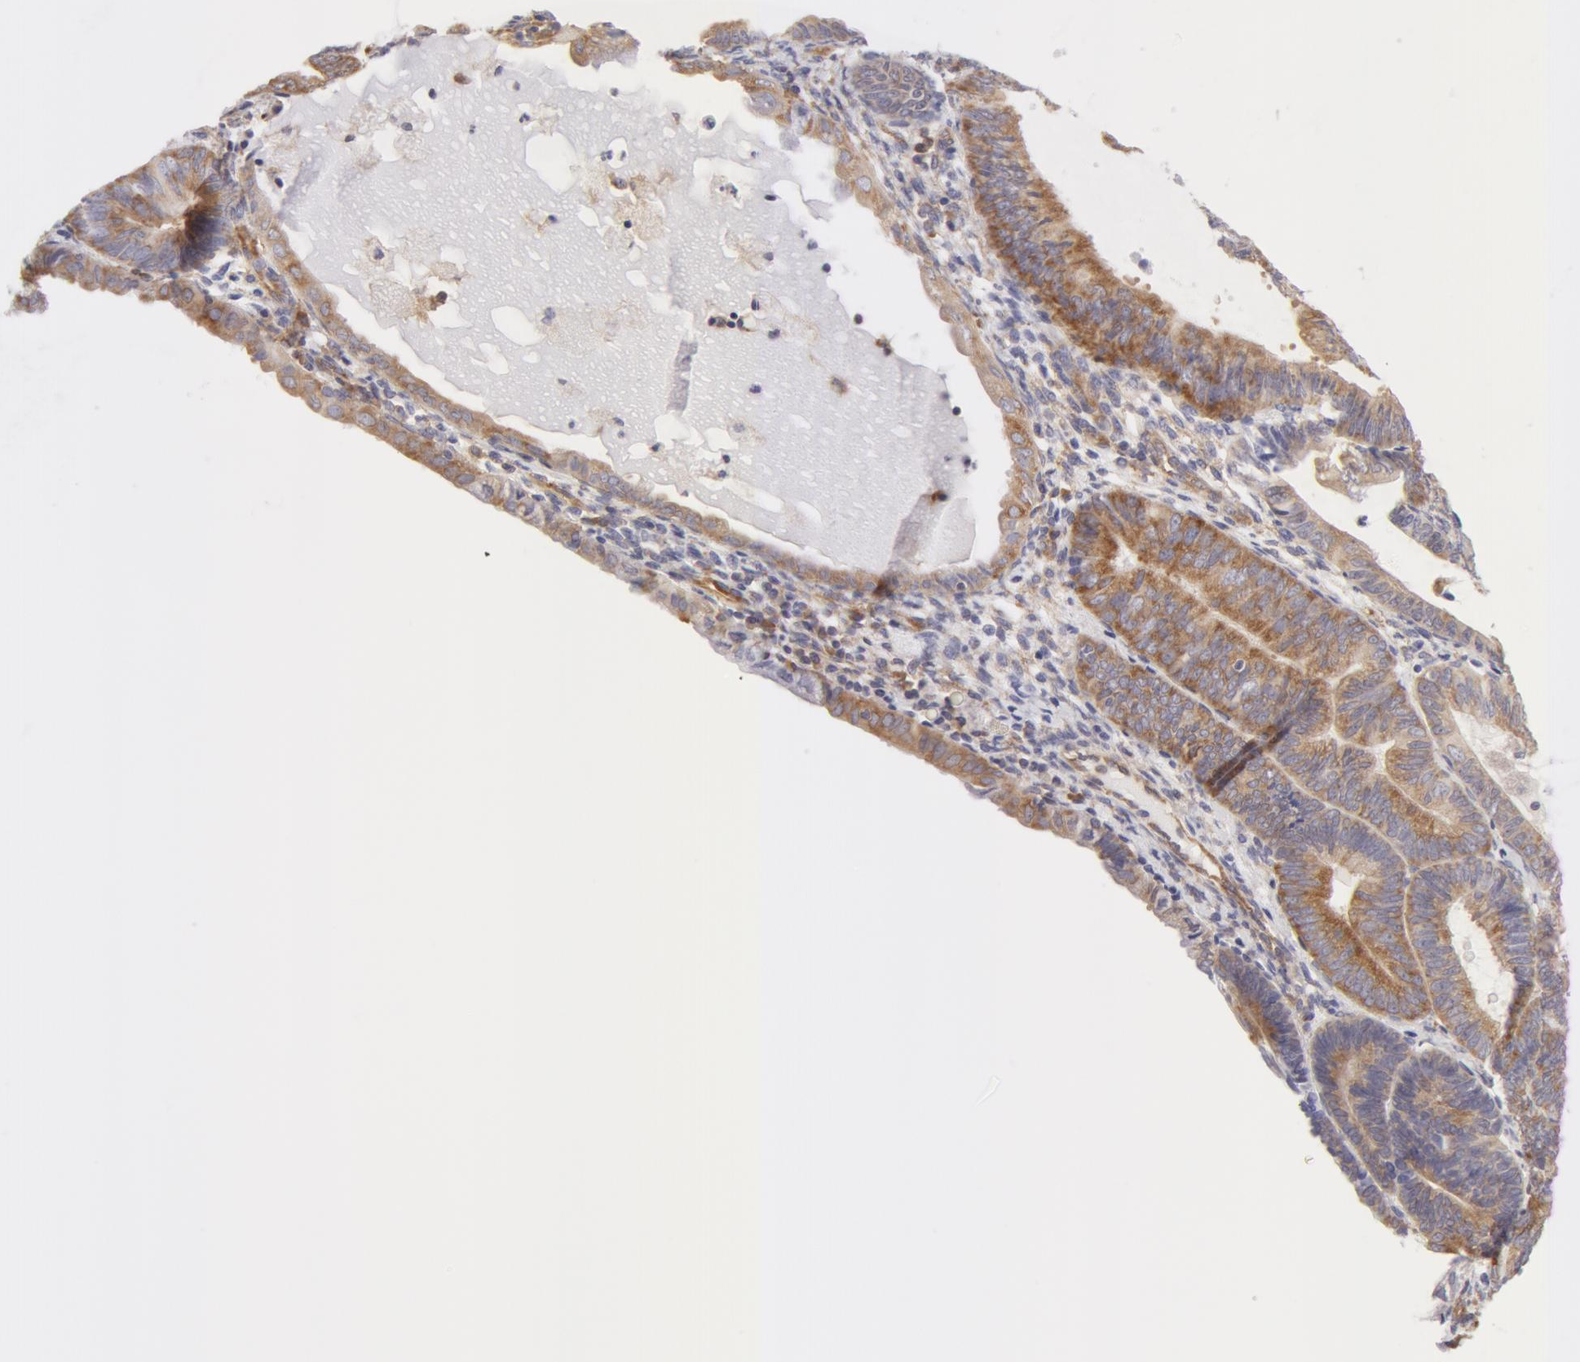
{"staining": {"intensity": "weak", "quantity": "25%-75%", "location": "cytoplasmic/membranous"}, "tissue": "endometrial cancer", "cell_type": "Tumor cells", "image_type": "cancer", "snomed": [{"axis": "morphology", "description": "Adenocarcinoma, NOS"}, {"axis": "topography", "description": "Endometrium"}], "caption": "Adenocarcinoma (endometrial) stained with a brown dye displays weak cytoplasmic/membranous positive staining in approximately 25%-75% of tumor cells.", "gene": "DDX3Y", "patient": {"sex": "female", "age": 63}}